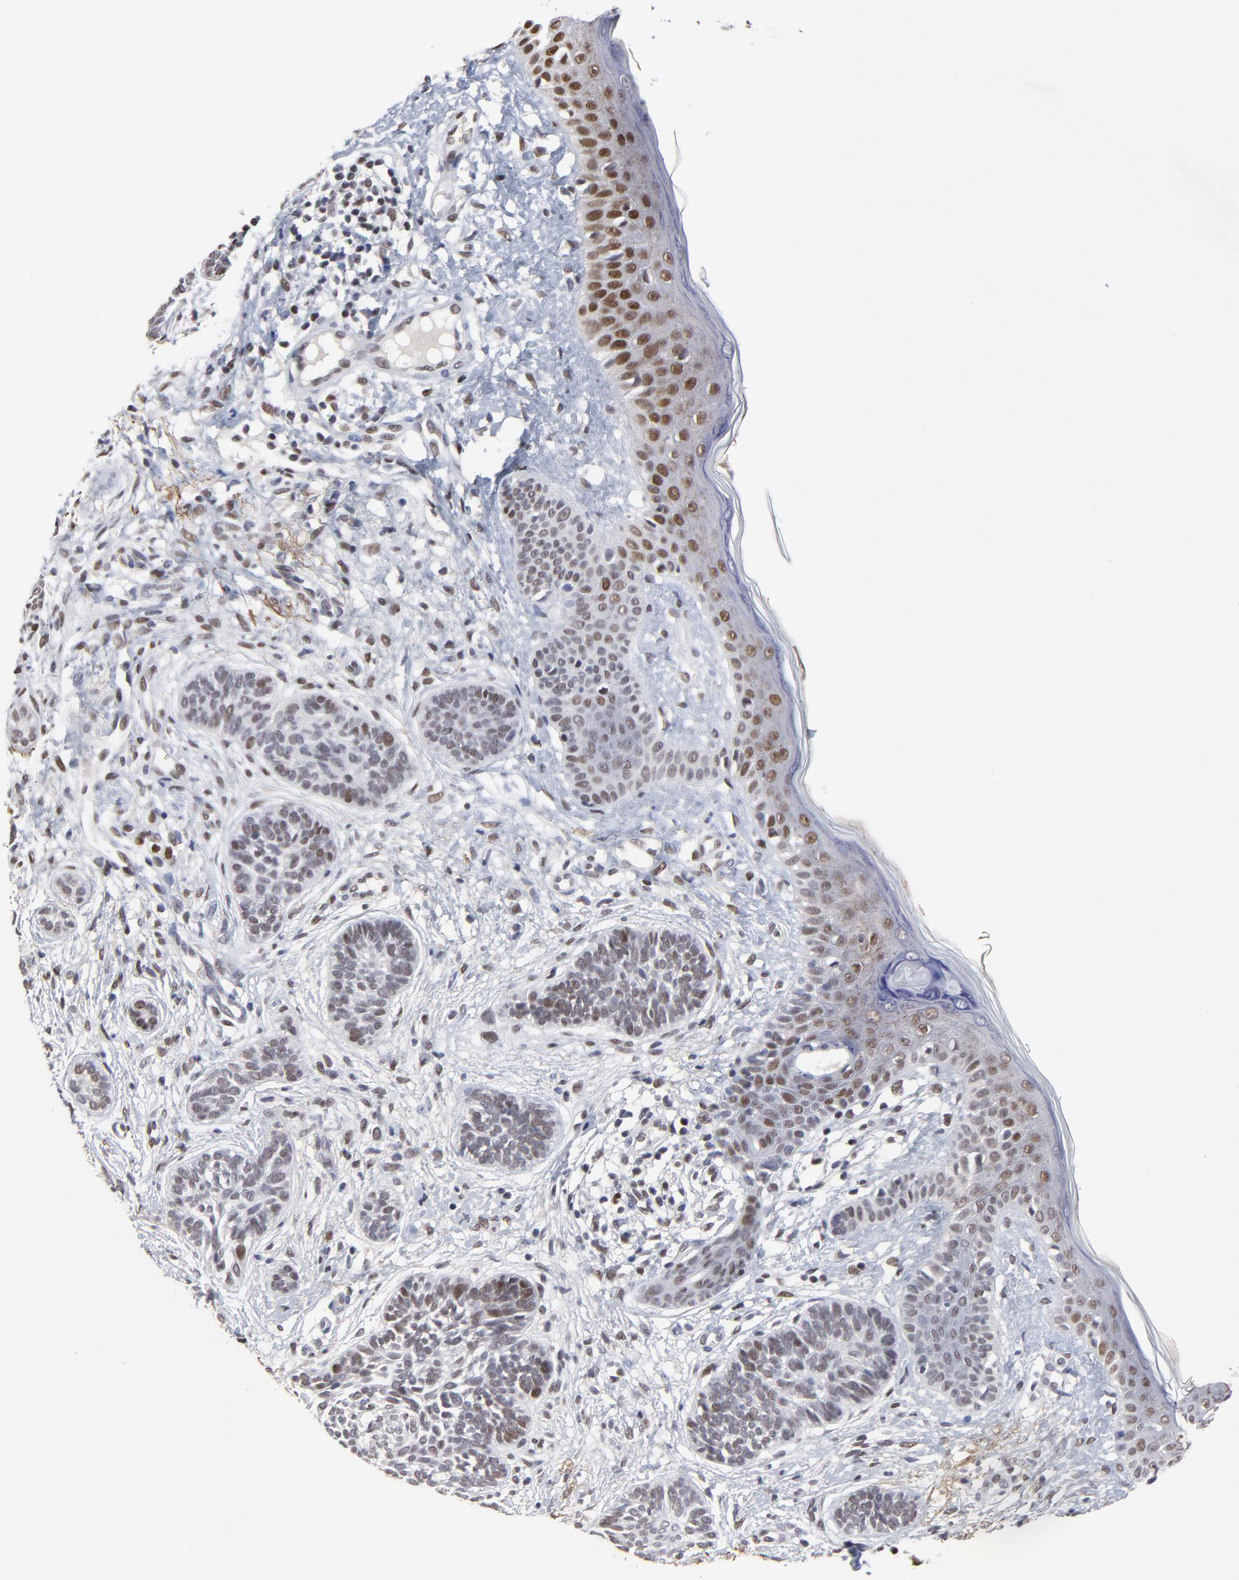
{"staining": {"intensity": "weak", "quantity": "<25%", "location": "nuclear"}, "tissue": "skin cancer", "cell_type": "Tumor cells", "image_type": "cancer", "snomed": [{"axis": "morphology", "description": "Normal tissue, NOS"}, {"axis": "morphology", "description": "Basal cell carcinoma"}, {"axis": "topography", "description": "Skin"}], "caption": "A high-resolution micrograph shows immunohistochemistry (IHC) staining of skin cancer, which shows no significant positivity in tumor cells.", "gene": "OGFOD1", "patient": {"sex": "male", "age": 63}}